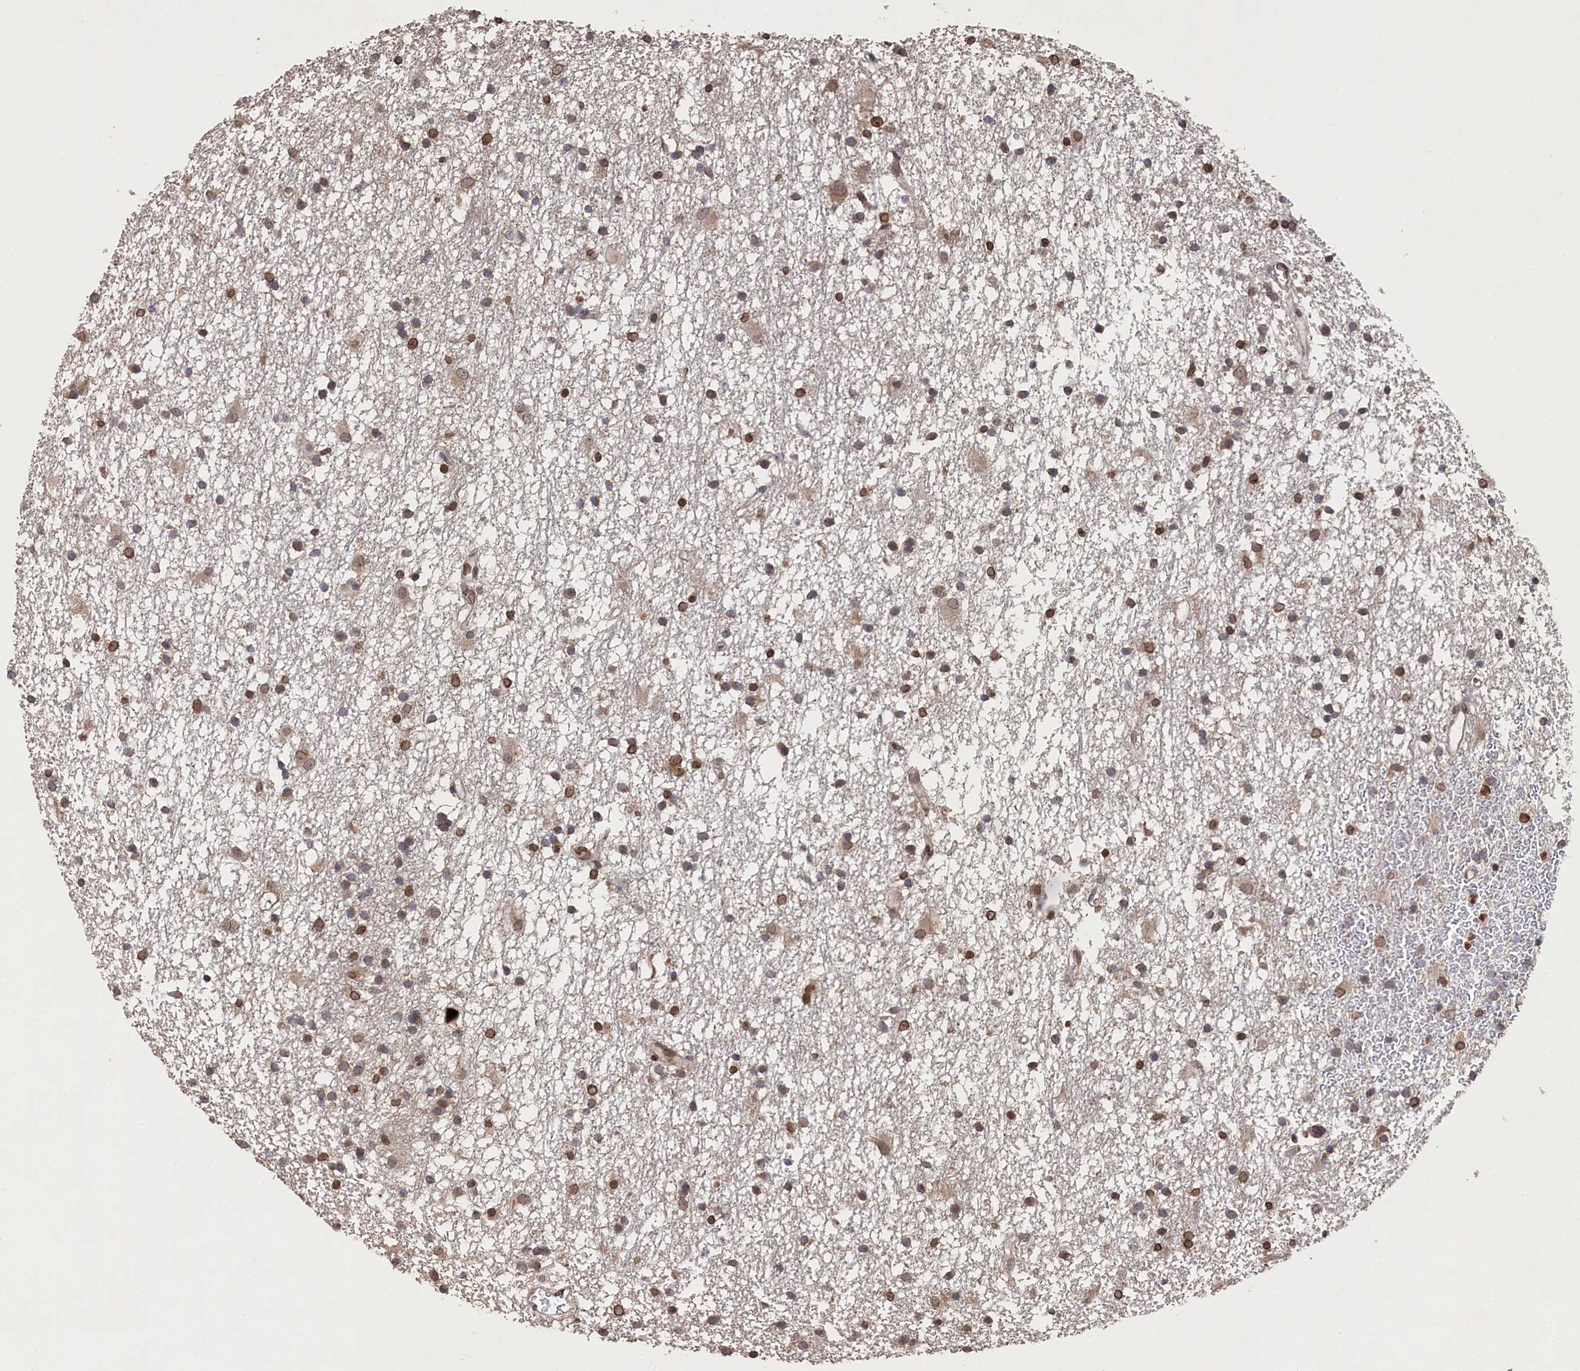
{"staining": {"intensity": "moderate", "quantity": "25%-75%", "location": "cytoplasmic/membranous,nuclear"}, "tissue": "glioma", "cell_type": "Tumor cells", "image_type": "cancer", "snomed": [{"axis": "morphology", "description": "Glioma, malignant, High grade"}, {"axis": "topography", "description": "Brain"}], "caption": "High-grade glioma (malignant) was stained to show a protein in brown. There is medium levels of moderate cytoplasmic/membranous and nuclear expression in about 25%-75% of tumor cells.", "gene": "ANKEF1", "patient": {"sex": "male", "age": 77}}